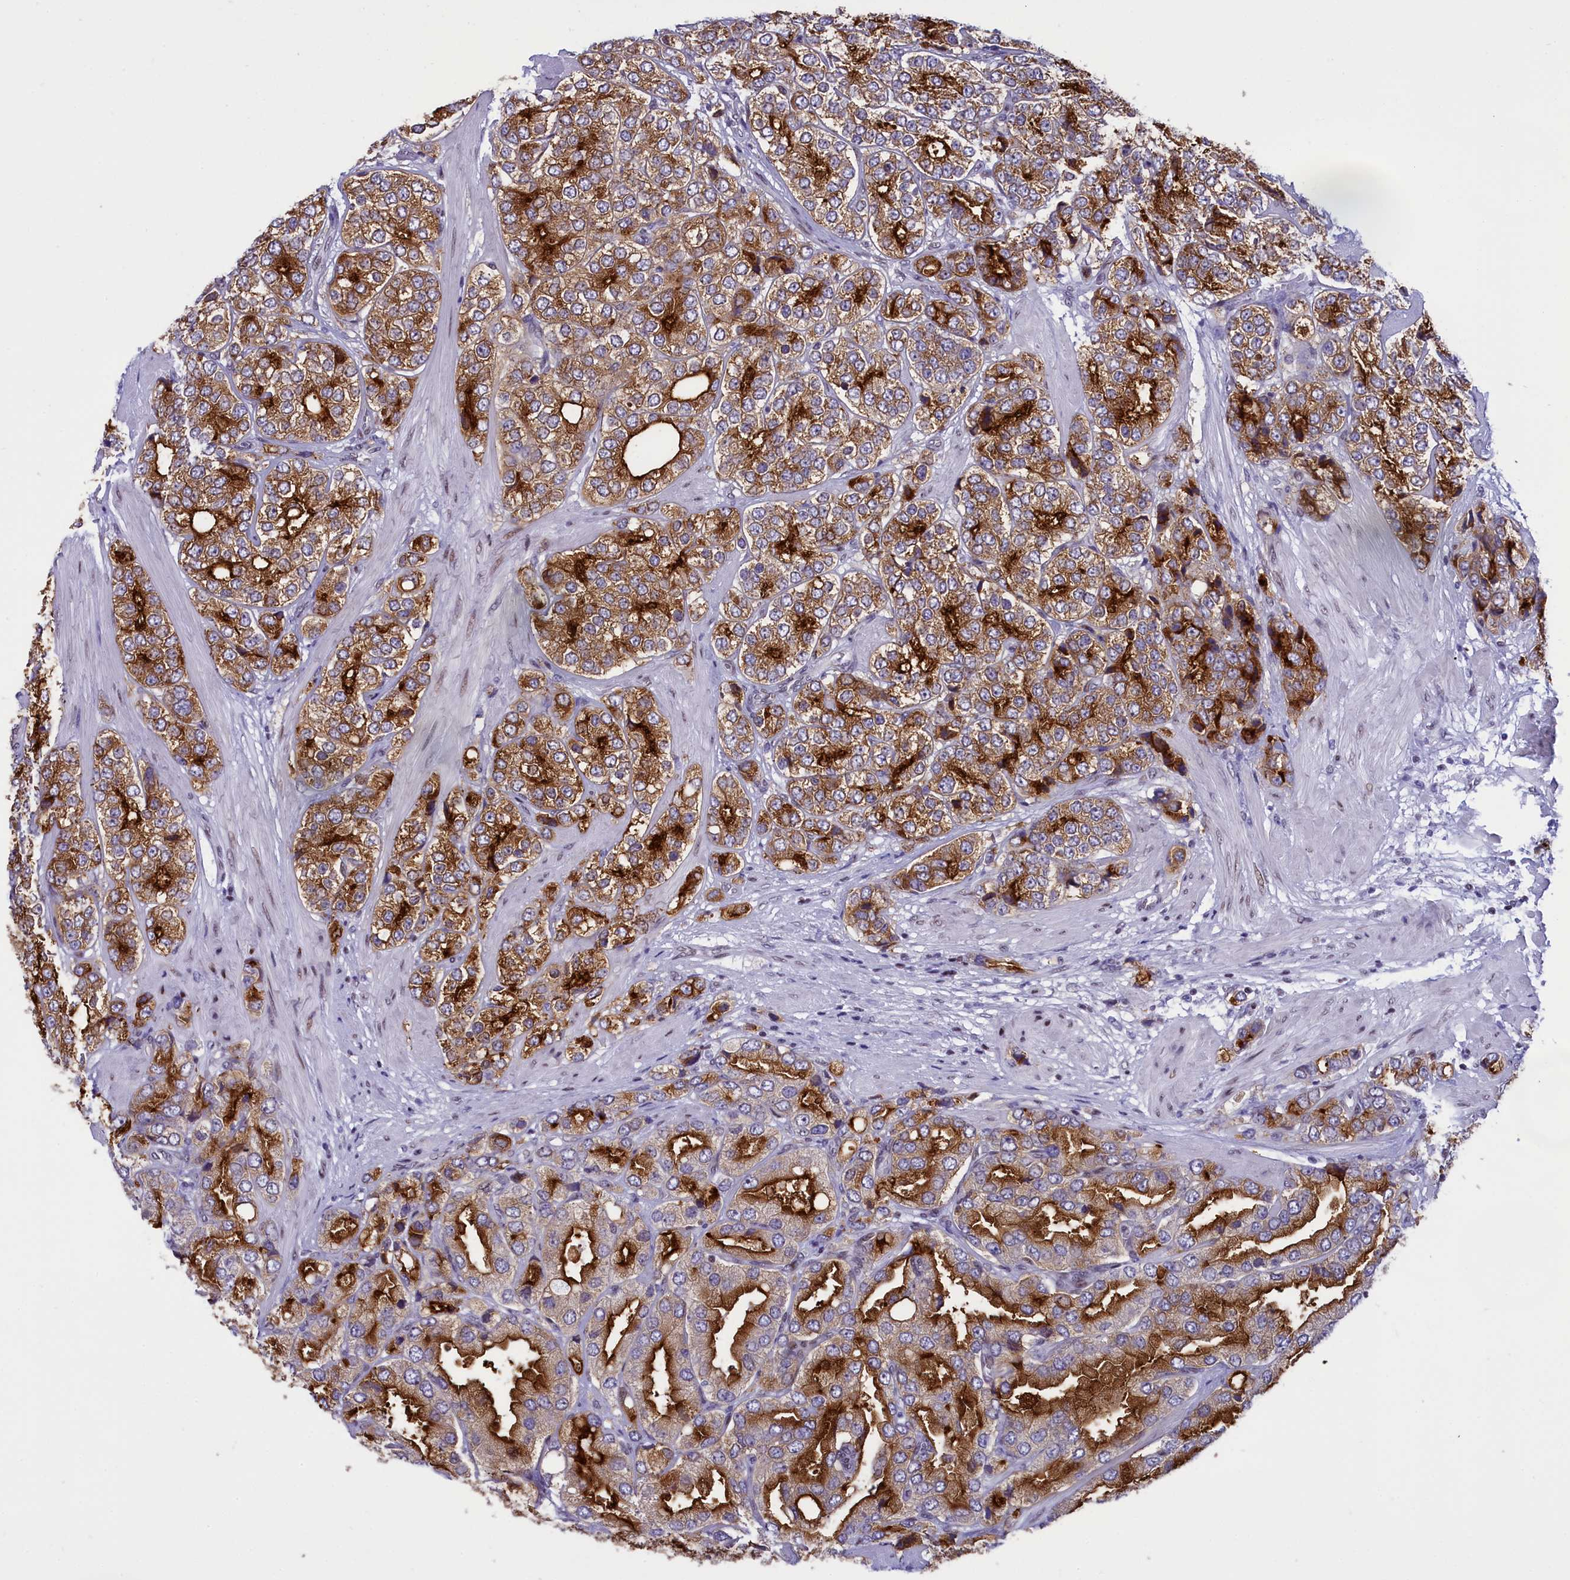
{"staining": {"intensity": "strong", "quantity": ">75%", "location": "cytoplasmic/membranous"}, "tissue": "prostate cancer", "cell_type": "Tumor cells", "image_type": "cancer", "snomed": [{"axis": "morphology", "description": "Adenocarcinoma, High grade"}, {"axis": "topography", "description": "Prostate"}], "caption": "Immunohistochemical staining of prostate high-grade adenocarcinoma shows strong cytoplasmic/membranous protein expression in about >75% of tumor cells.", "gene": "SPIRE2", "patient": {"sex": "male", "age": 50}}